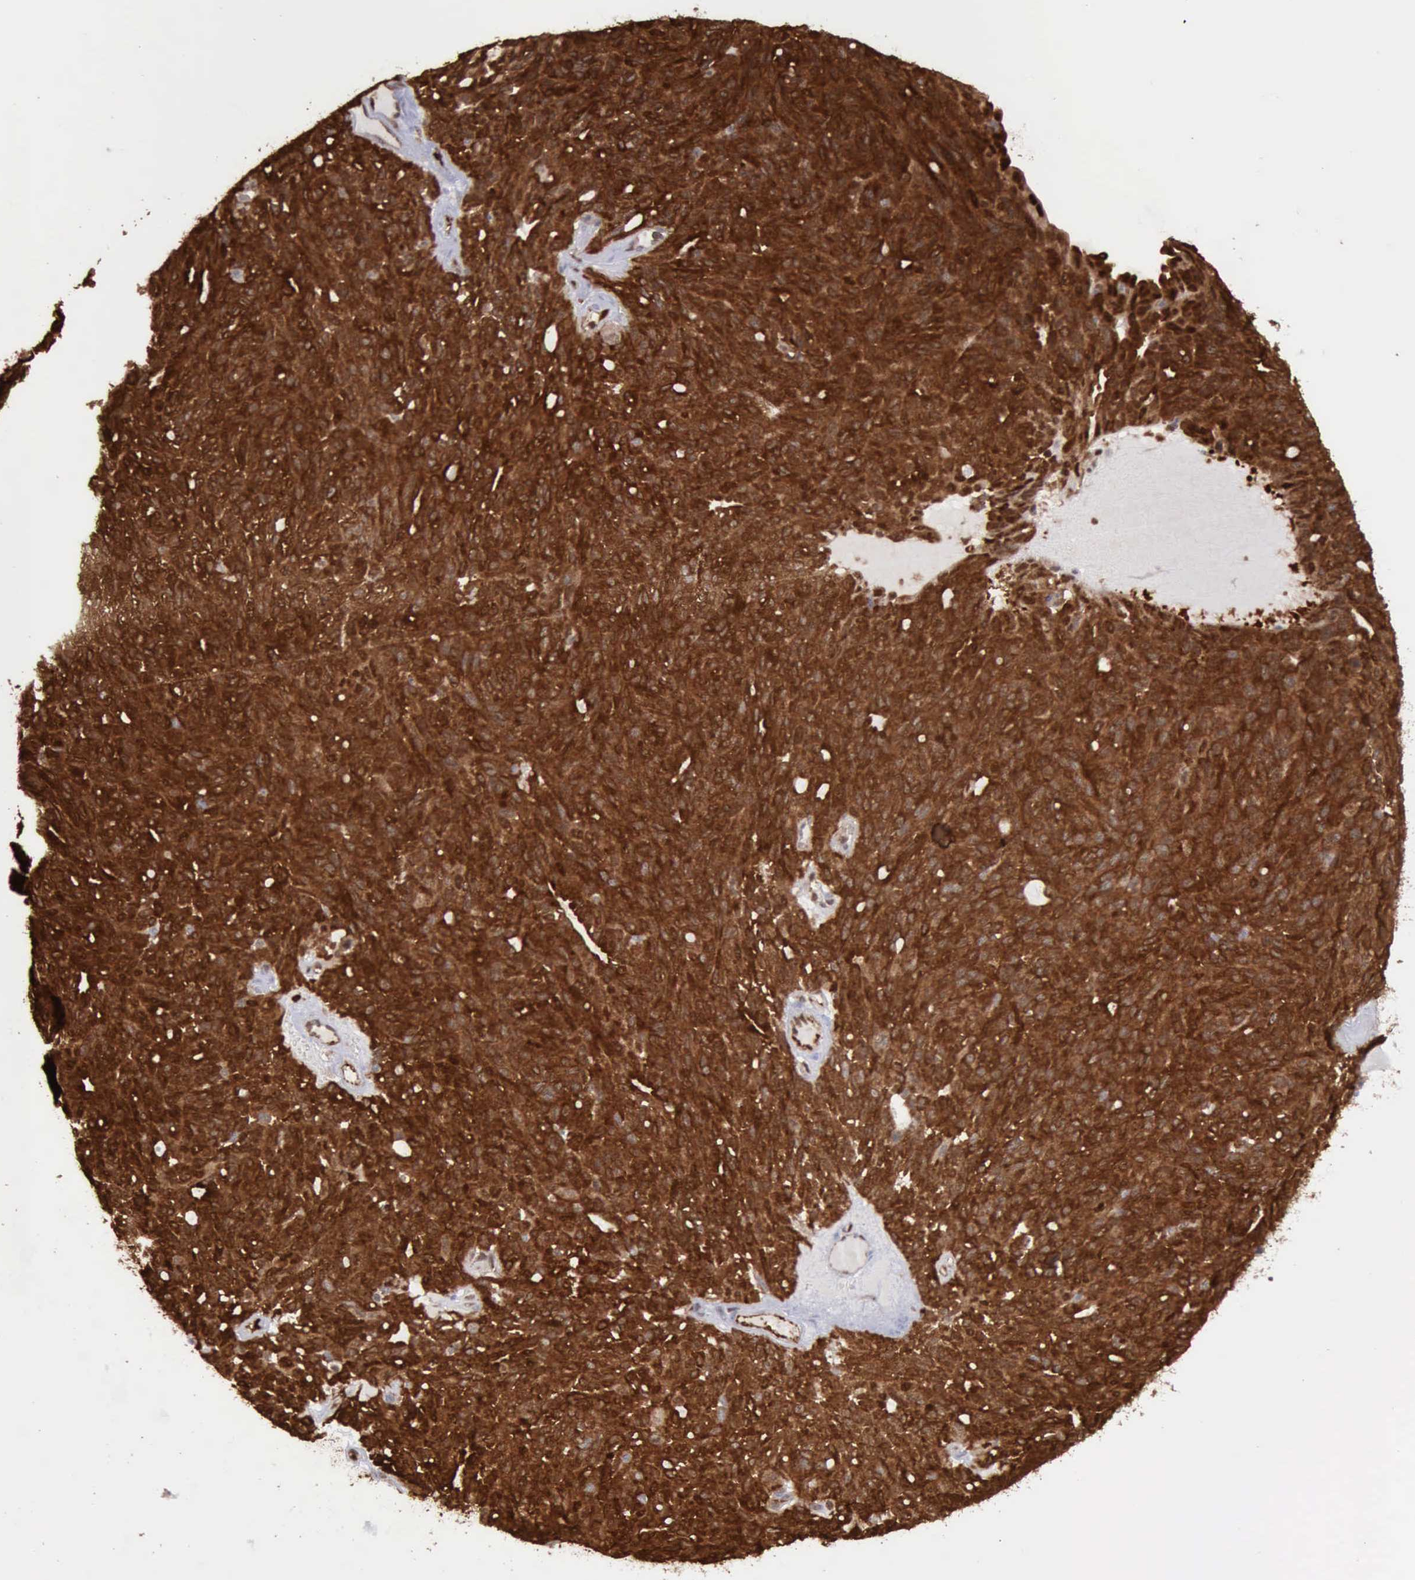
{"staining": {"intensity": "strong", "quantity": ">75%", "location": "cytoplasmic/membranous,nuclear"}, "tissue": "ovarian cancer", "cell_type": "Tumor cells", "image_type": "cancer", "snomed": [{"axis": "morphology", "description": "Carcinoma, endometroid"}, {"axis": "topography", "description": "Ovary"}], "caption": "Ovarian cancer stained for a protein exhibits strong cytoplasmic/membranous and nuclear positivity in tumor cells.", "gene": "PDCD4", "patient": {"sex": "female", "age": 60}}